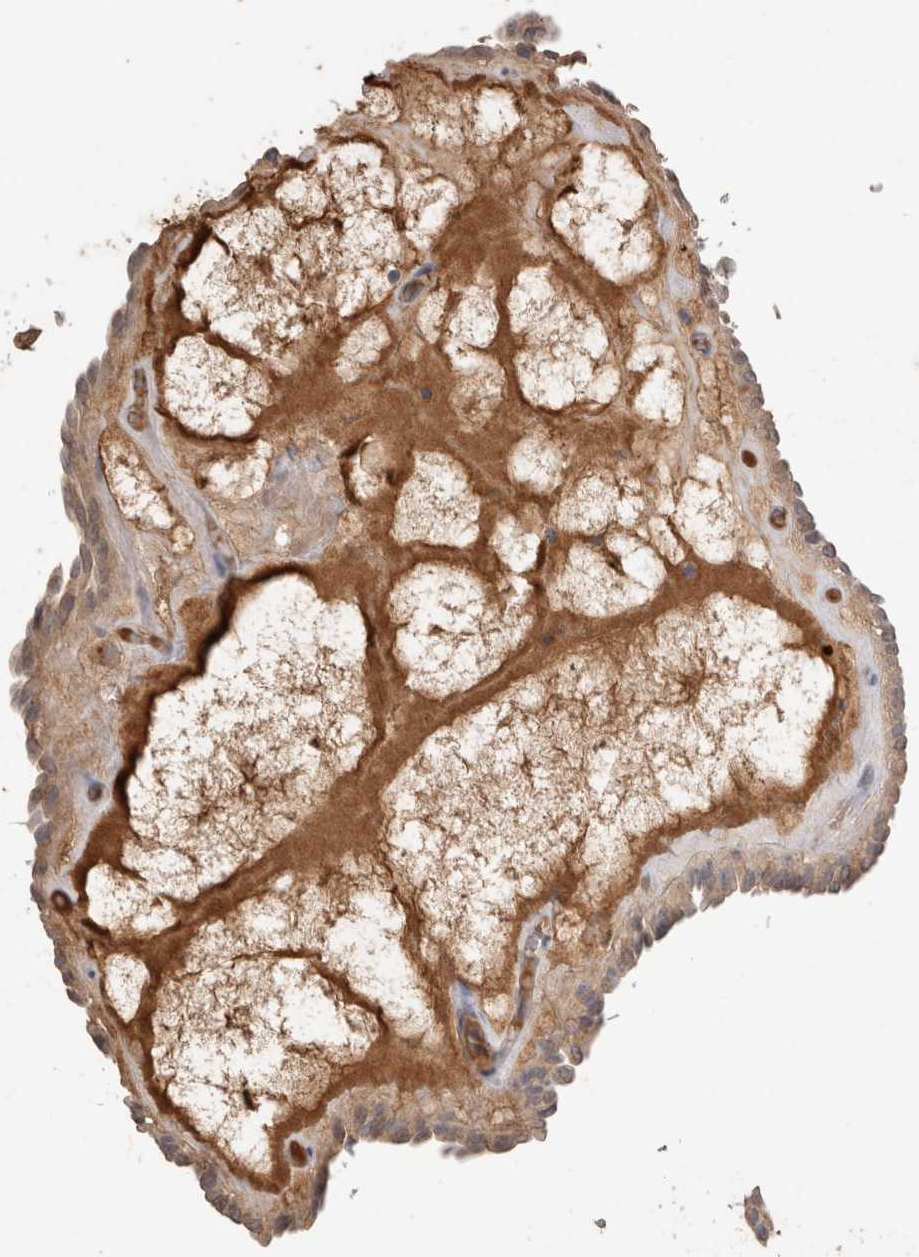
{"staining": {"intensity": "weak", "quantity": "<25%", "location": "cytoplasmic/membranous"}, "tissue": "thyroid cancer", "cell_type": "Tumor cells", "image_type": "cancer", "snomed": [{"axis": "morphology", "description": "Papillary adenocarcinoma, NOS"}, {"axis": "topography", "description": "Thyroid gland"}], "caption": "This is a histopathology image of IHC staining of thyroid cancer, which shows no expression in tumor cells. The staining was performed using DAB (3,3'-diaminobenzidine) to visualize the protein expression in brown, while the nuclei were stained in blue with hematoxylin (Magnification: 20x).", "gene": "PPP3CC", "patient": {"sex": "male", "age": 77}}